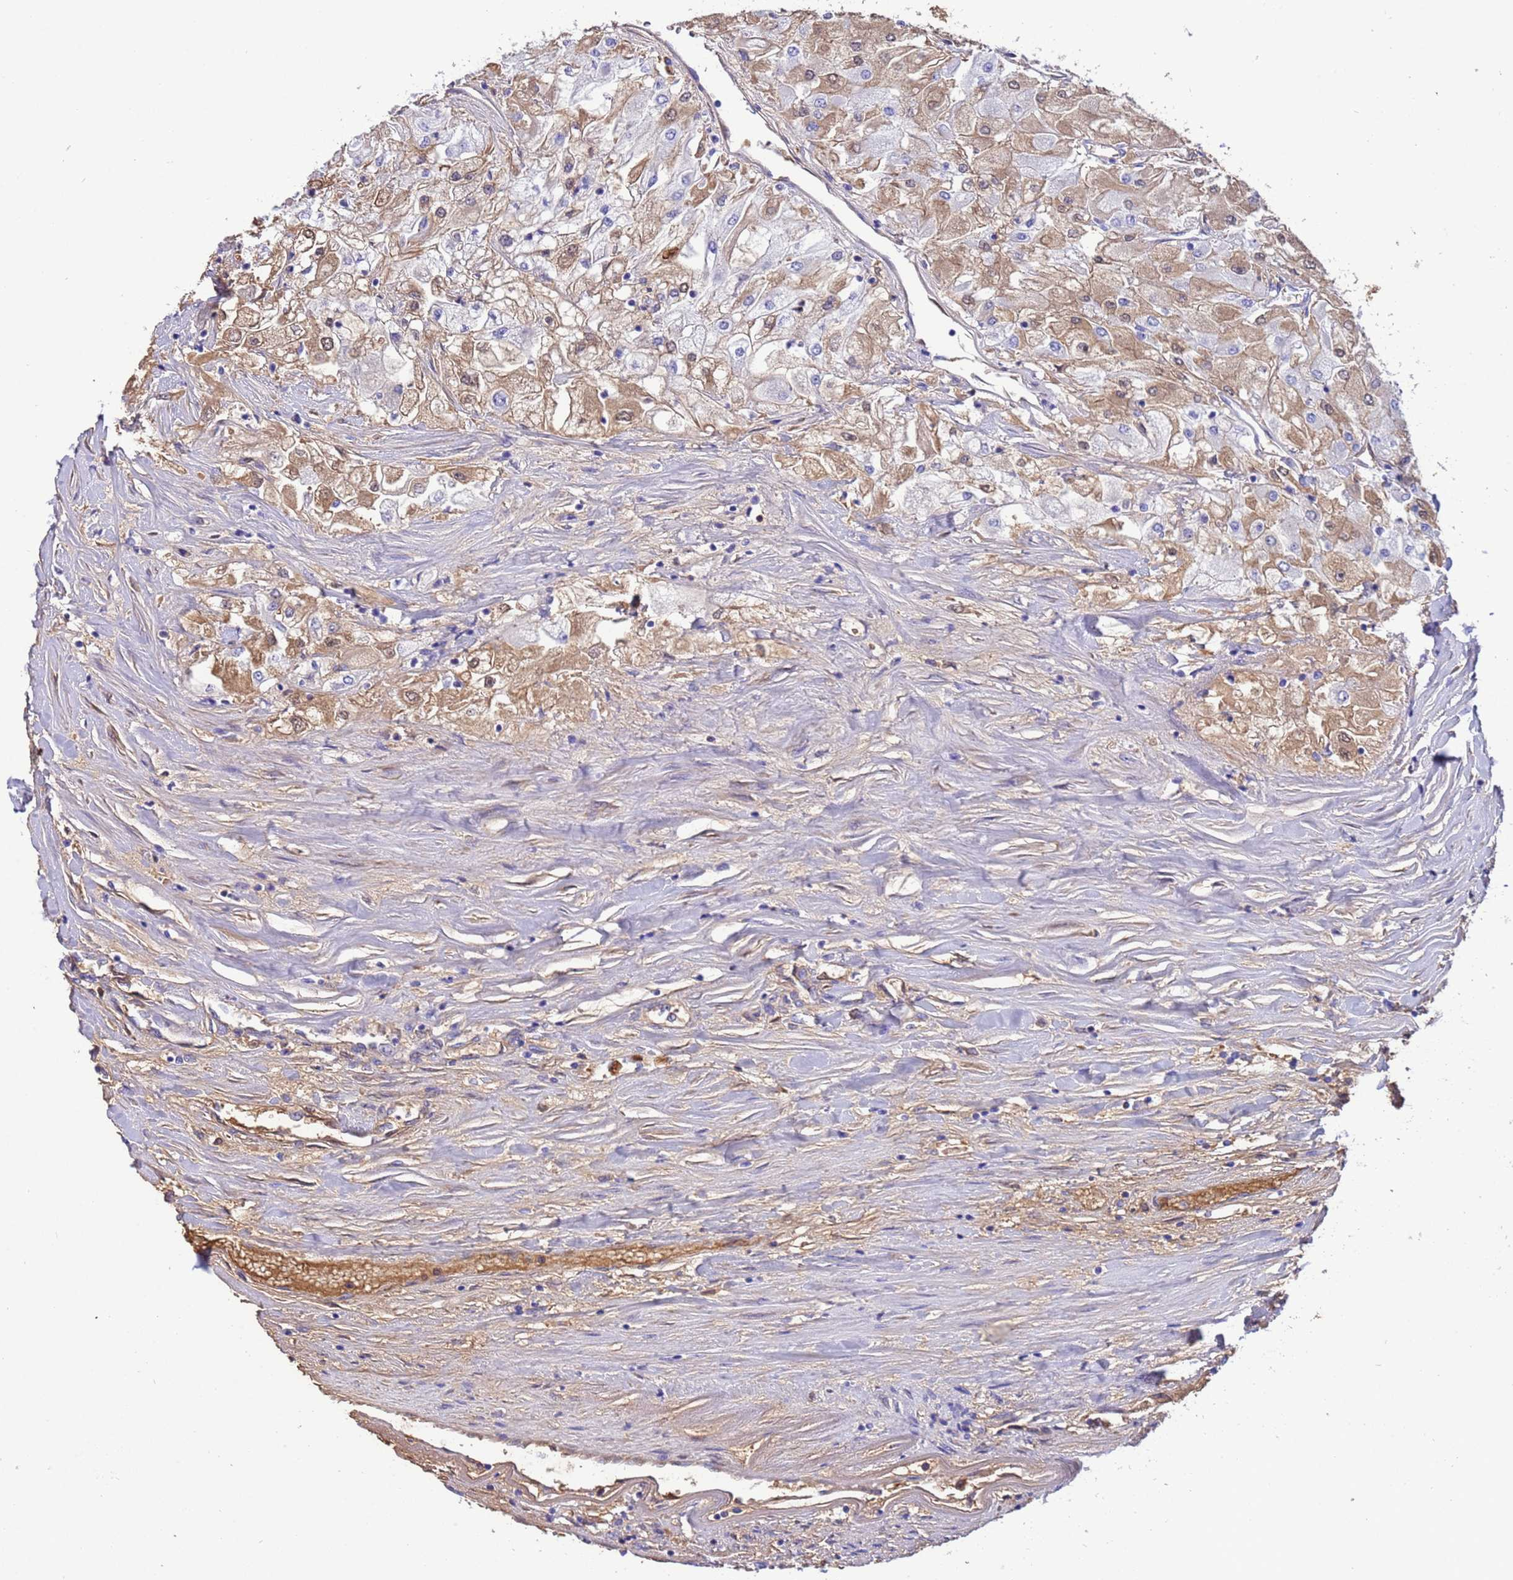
{"staining": {"intensity": "weak", "quantity": "25%-75%", "location": "cytoplasmic/membranous,nuclear"}, "tissue": "renal cancer", "cell_type": "Tumor cells", "image_type": "cancer", "snomed": [{"axis": "morphology", "description": "Adenocarcinoma, NOS"}, {"axis": "topography", "description": "Kidney"}], "caption": "The image shows immunohistochemical staining of renal cancer. There is weak cytoplasmic/membranous and nuclear positivity is appreciated in approximately 25%-75% of tumor cells.", "gene": "H1-7", "patient": {"sex": "male", "age": 80}}